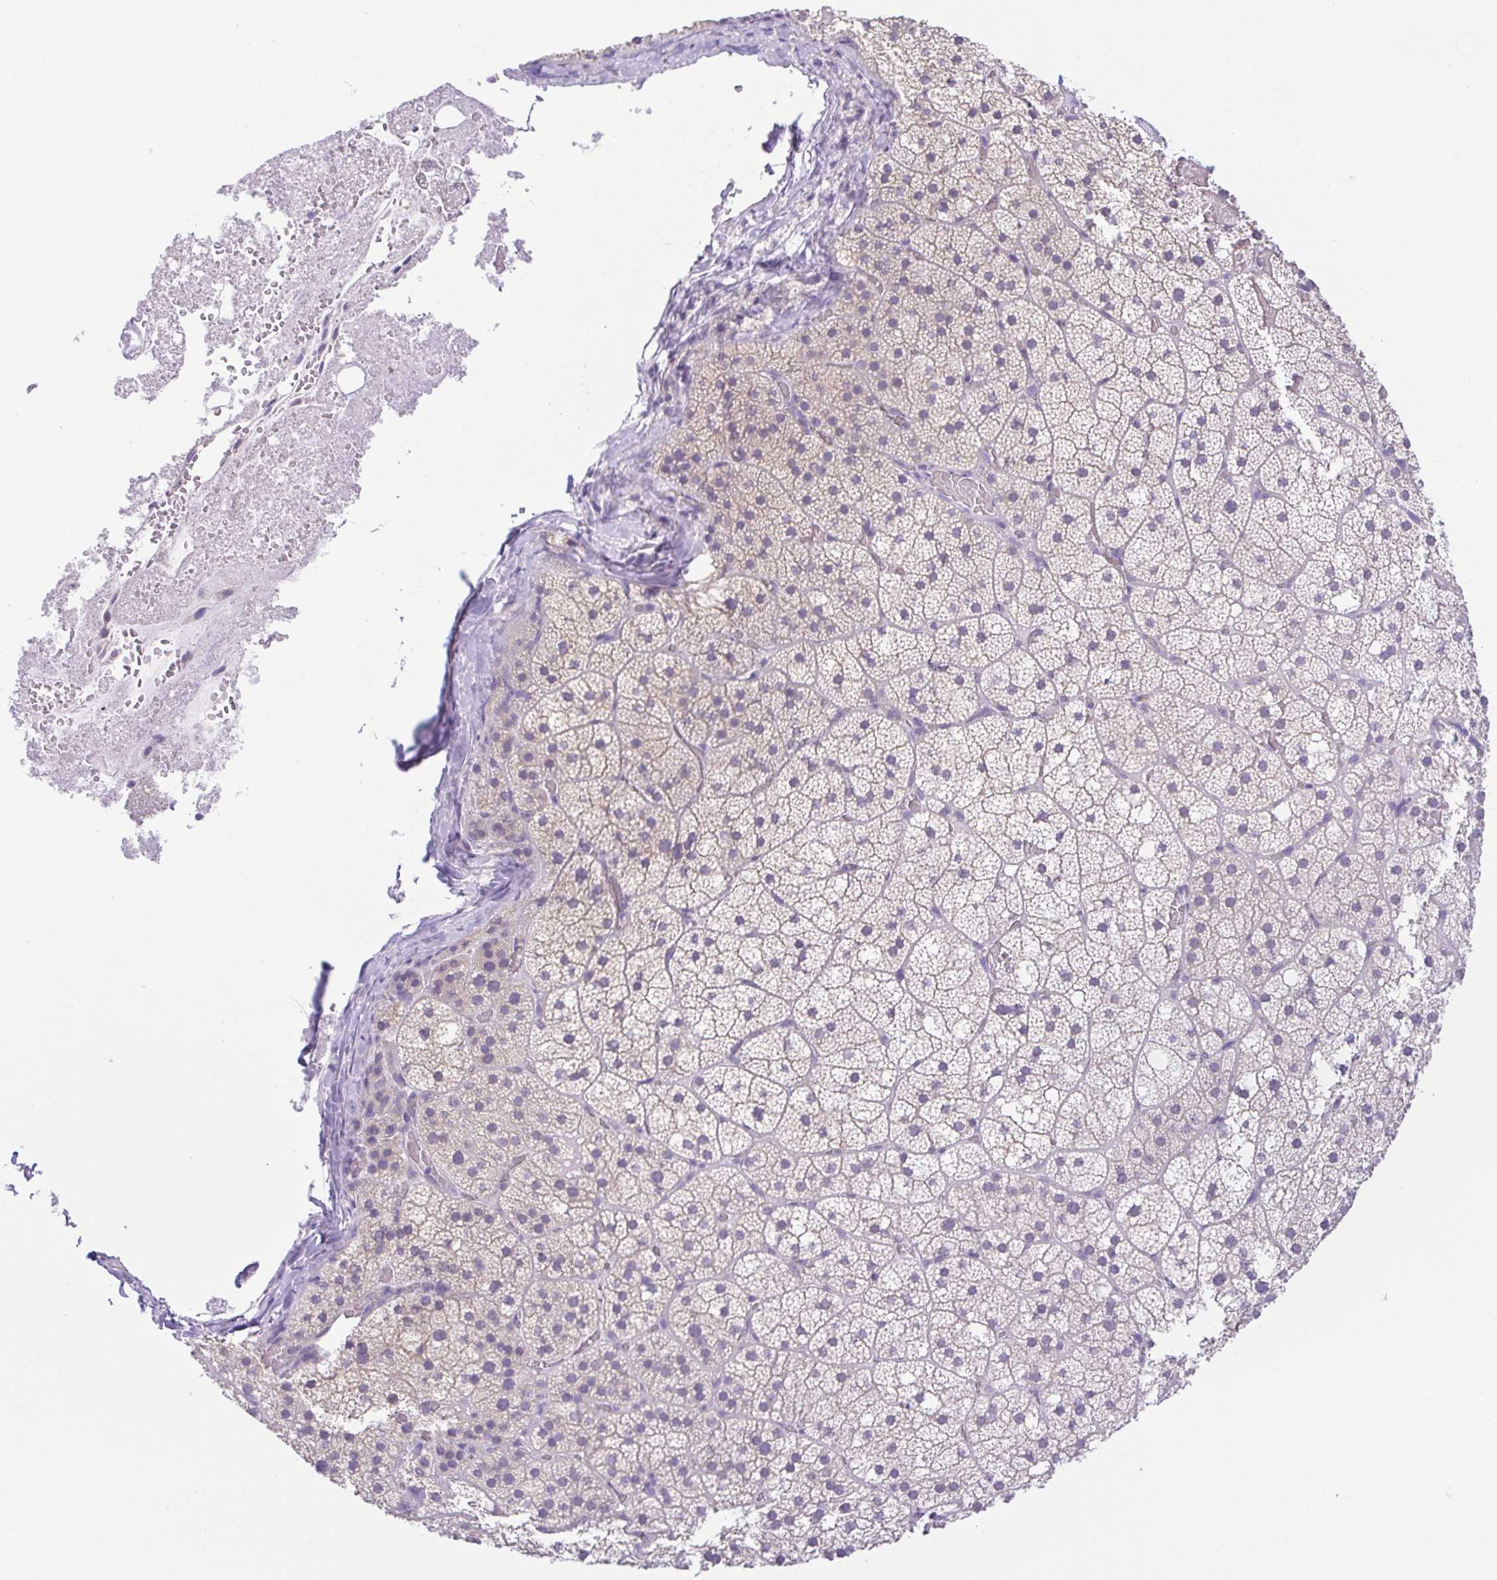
{"staining": {"intensity": "negative", "quantity": "none", "location": "none"}, "tissue": "adrenal gland", "cell_type": "Glandular cells", "image_type": "normal", "snomed": [{"axis": "morphology", "description": "Normal tissue, NOS"}, {"axis": "topography", "description": "Adrenal gland"}], "caption": "The image displays no significant staining in glandular cells of adrenal gland.", "gene": "KRTDAP", "patient": {"sex": "male", "age": 53}}